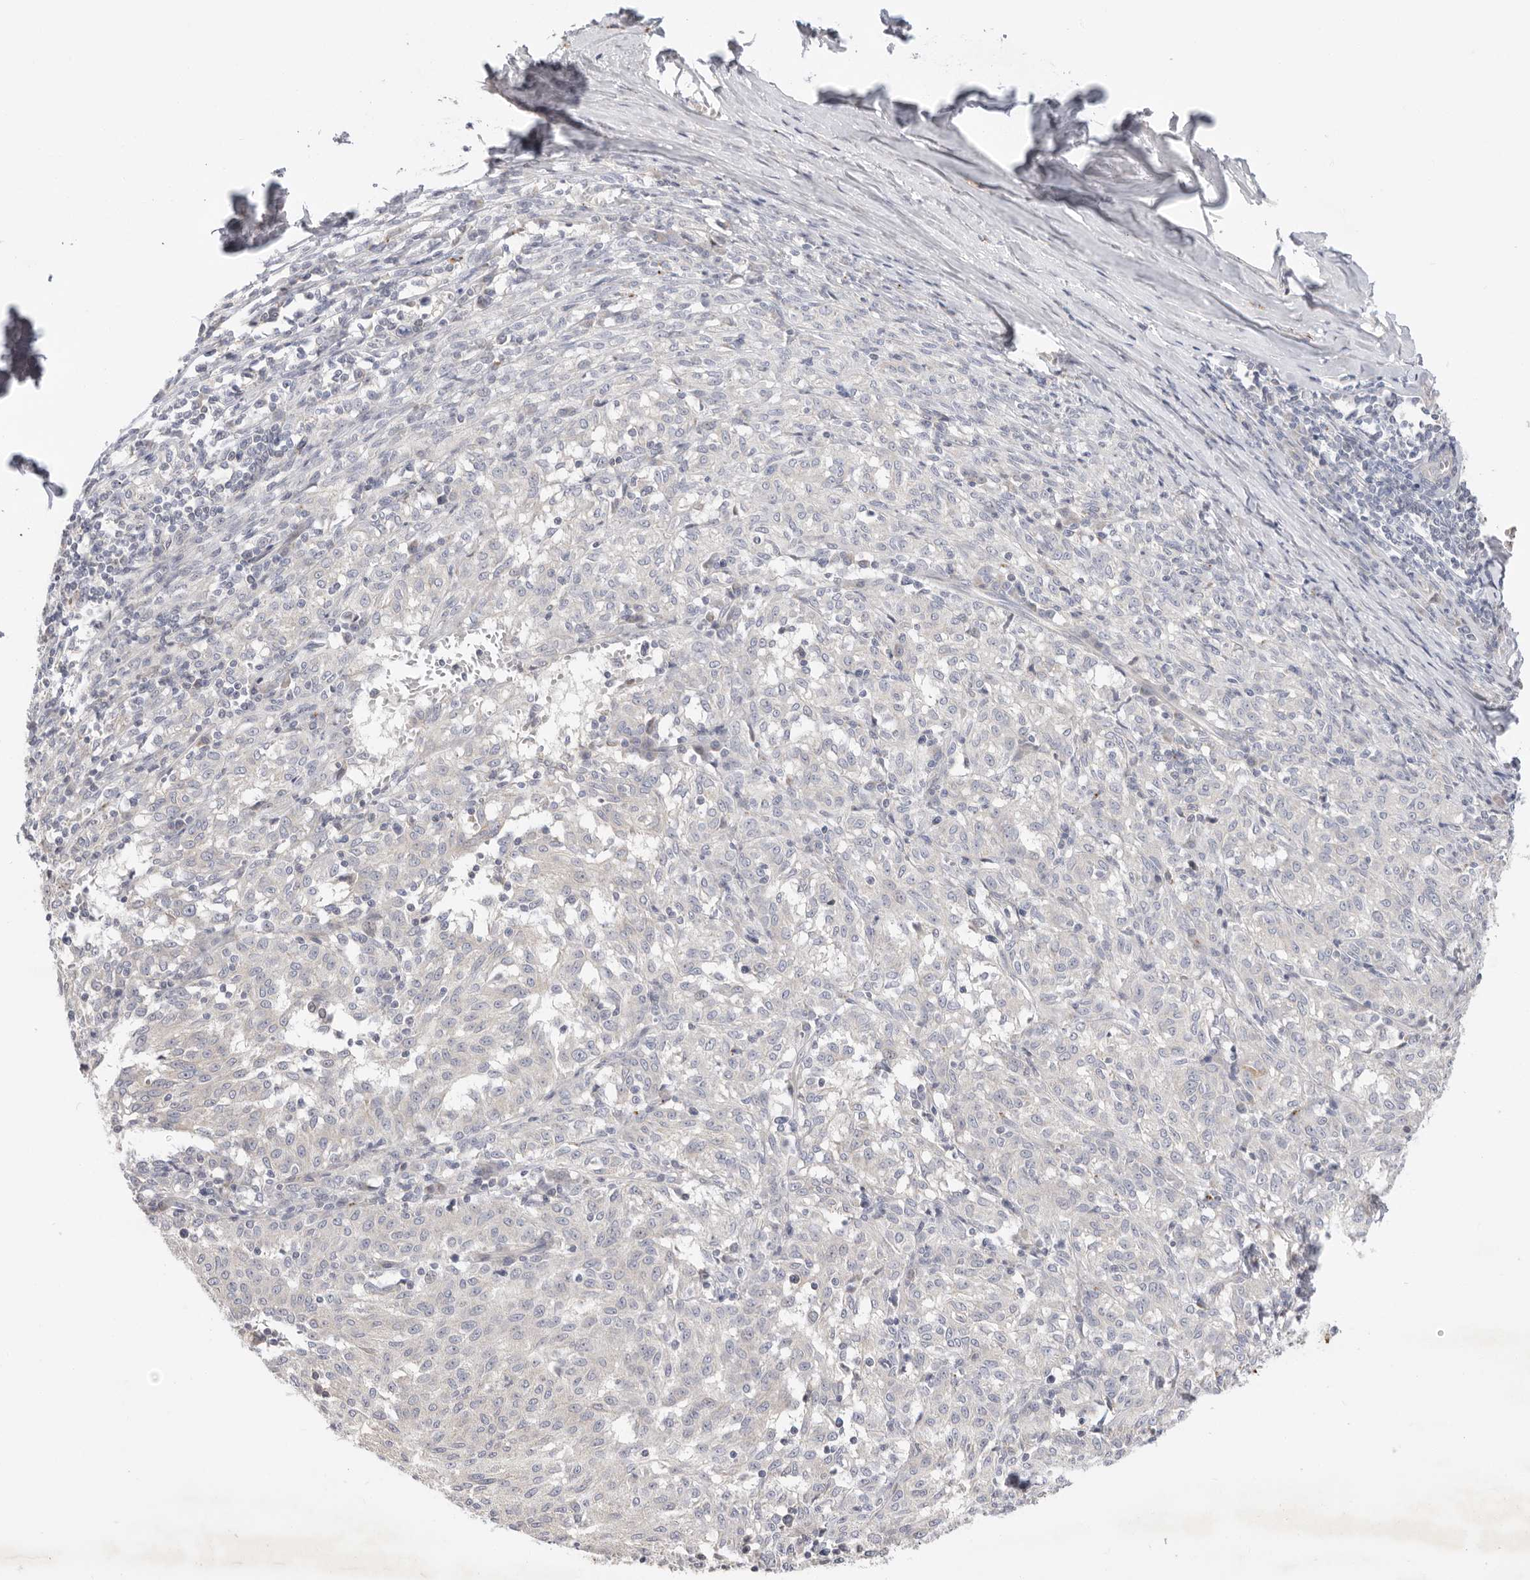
{"staining": {"intensity": "negative", "quantity": "none", "location": "none"}, "tissue": "melanoma", "cell_type": "Tumor cells", "image_type": "cancer", "snomed": [{"axis": "morphology", "description": "Malignant melanoma, NOS"}, {"axis": "topography", "description": "Skin"}], "caption": "An image of human melanoma is negative for staining in tumor cells.", "gene": "USH1C", "patient": {"sex": "female", "age": 72}}